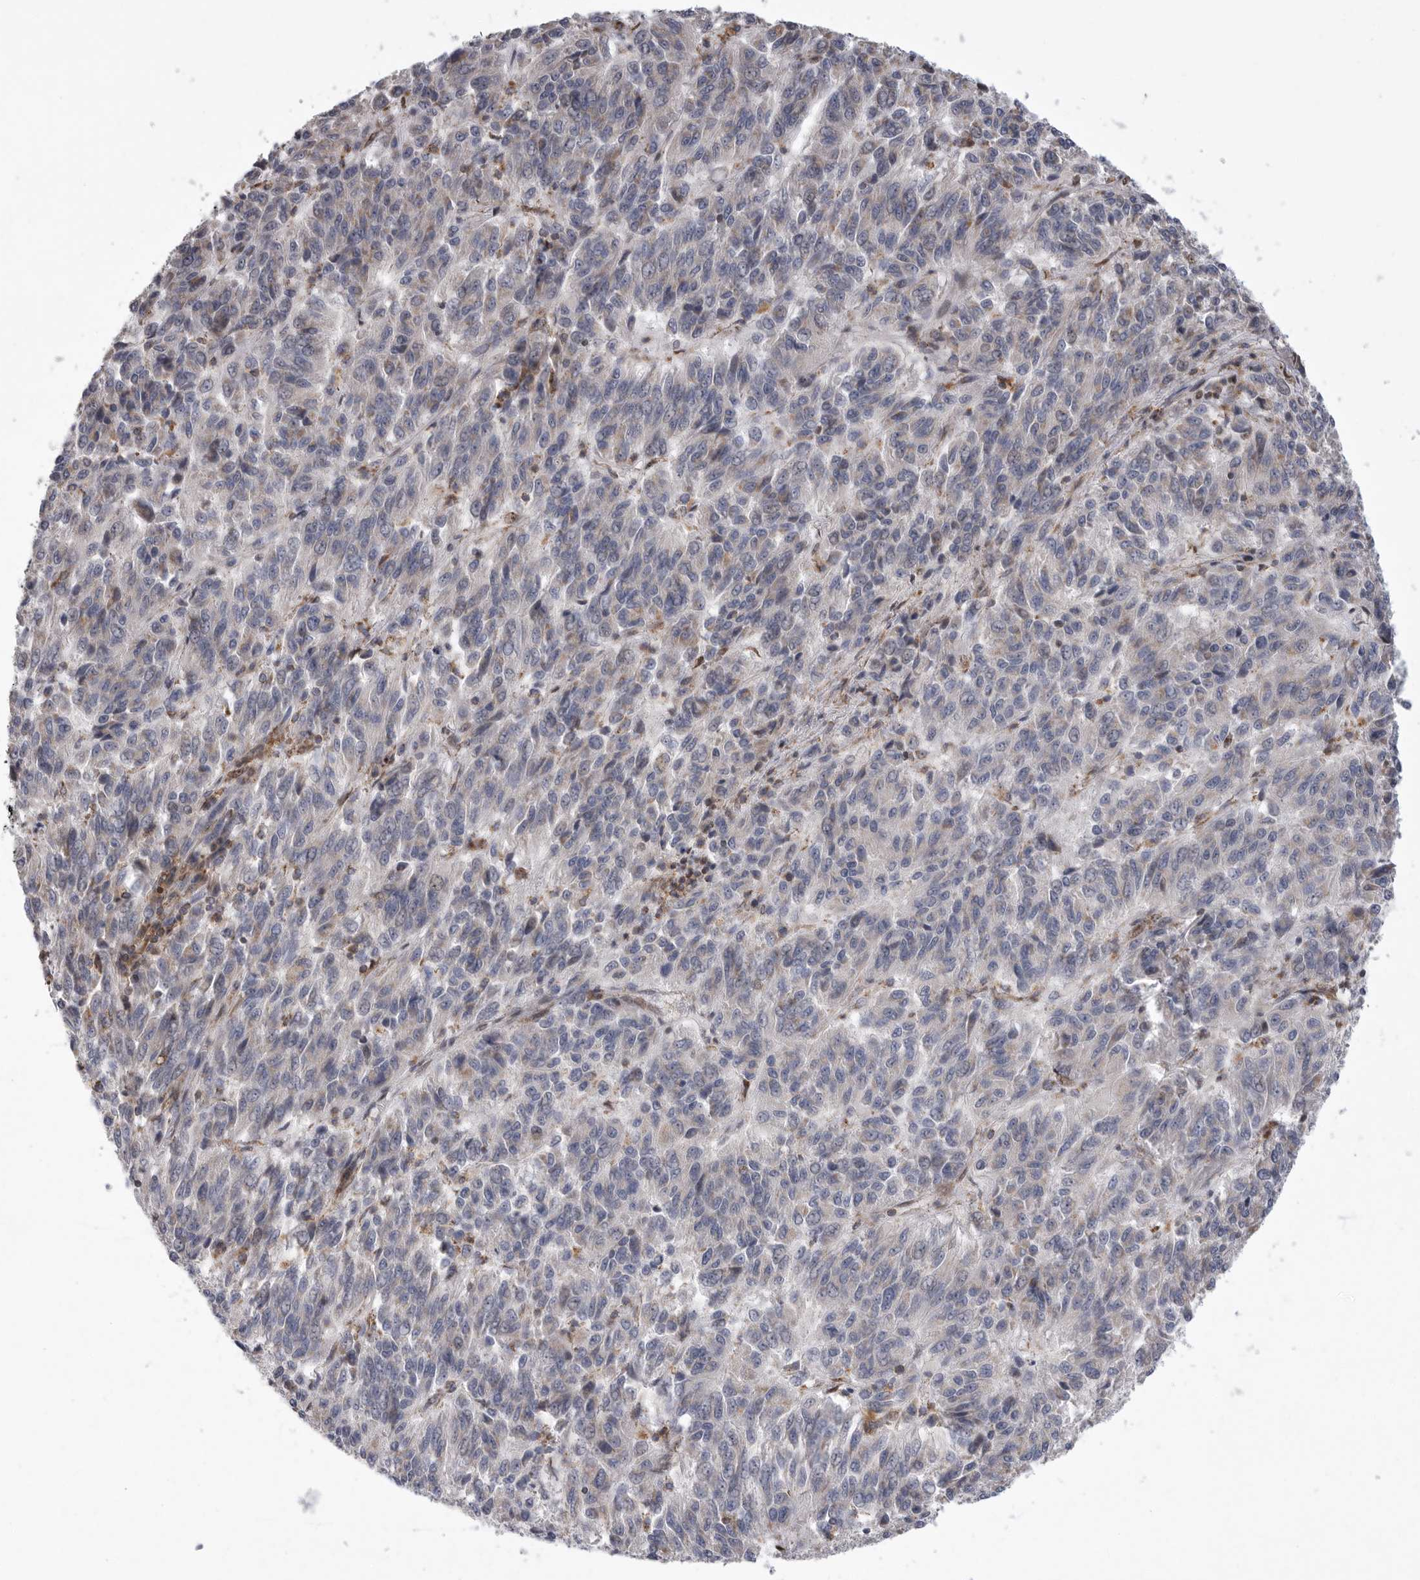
{"staining": {"intensity": "negative", "quantity": "none", "location": "none"}, "tissue": "melanoma", "cell_type": "Tumor cells", "image_type": "cancer", "snomed": [{"axis": "morphology", "description": "Malignant melanoma, Metastatic site"}, {"axis": "topography", "description": "Lung"}], "caption": "There is no significant staining in tumor cells of malignant melanoma (metastatic site).", "gene": "MPZL1", "patient": {"sex": "male", "age": 64}}